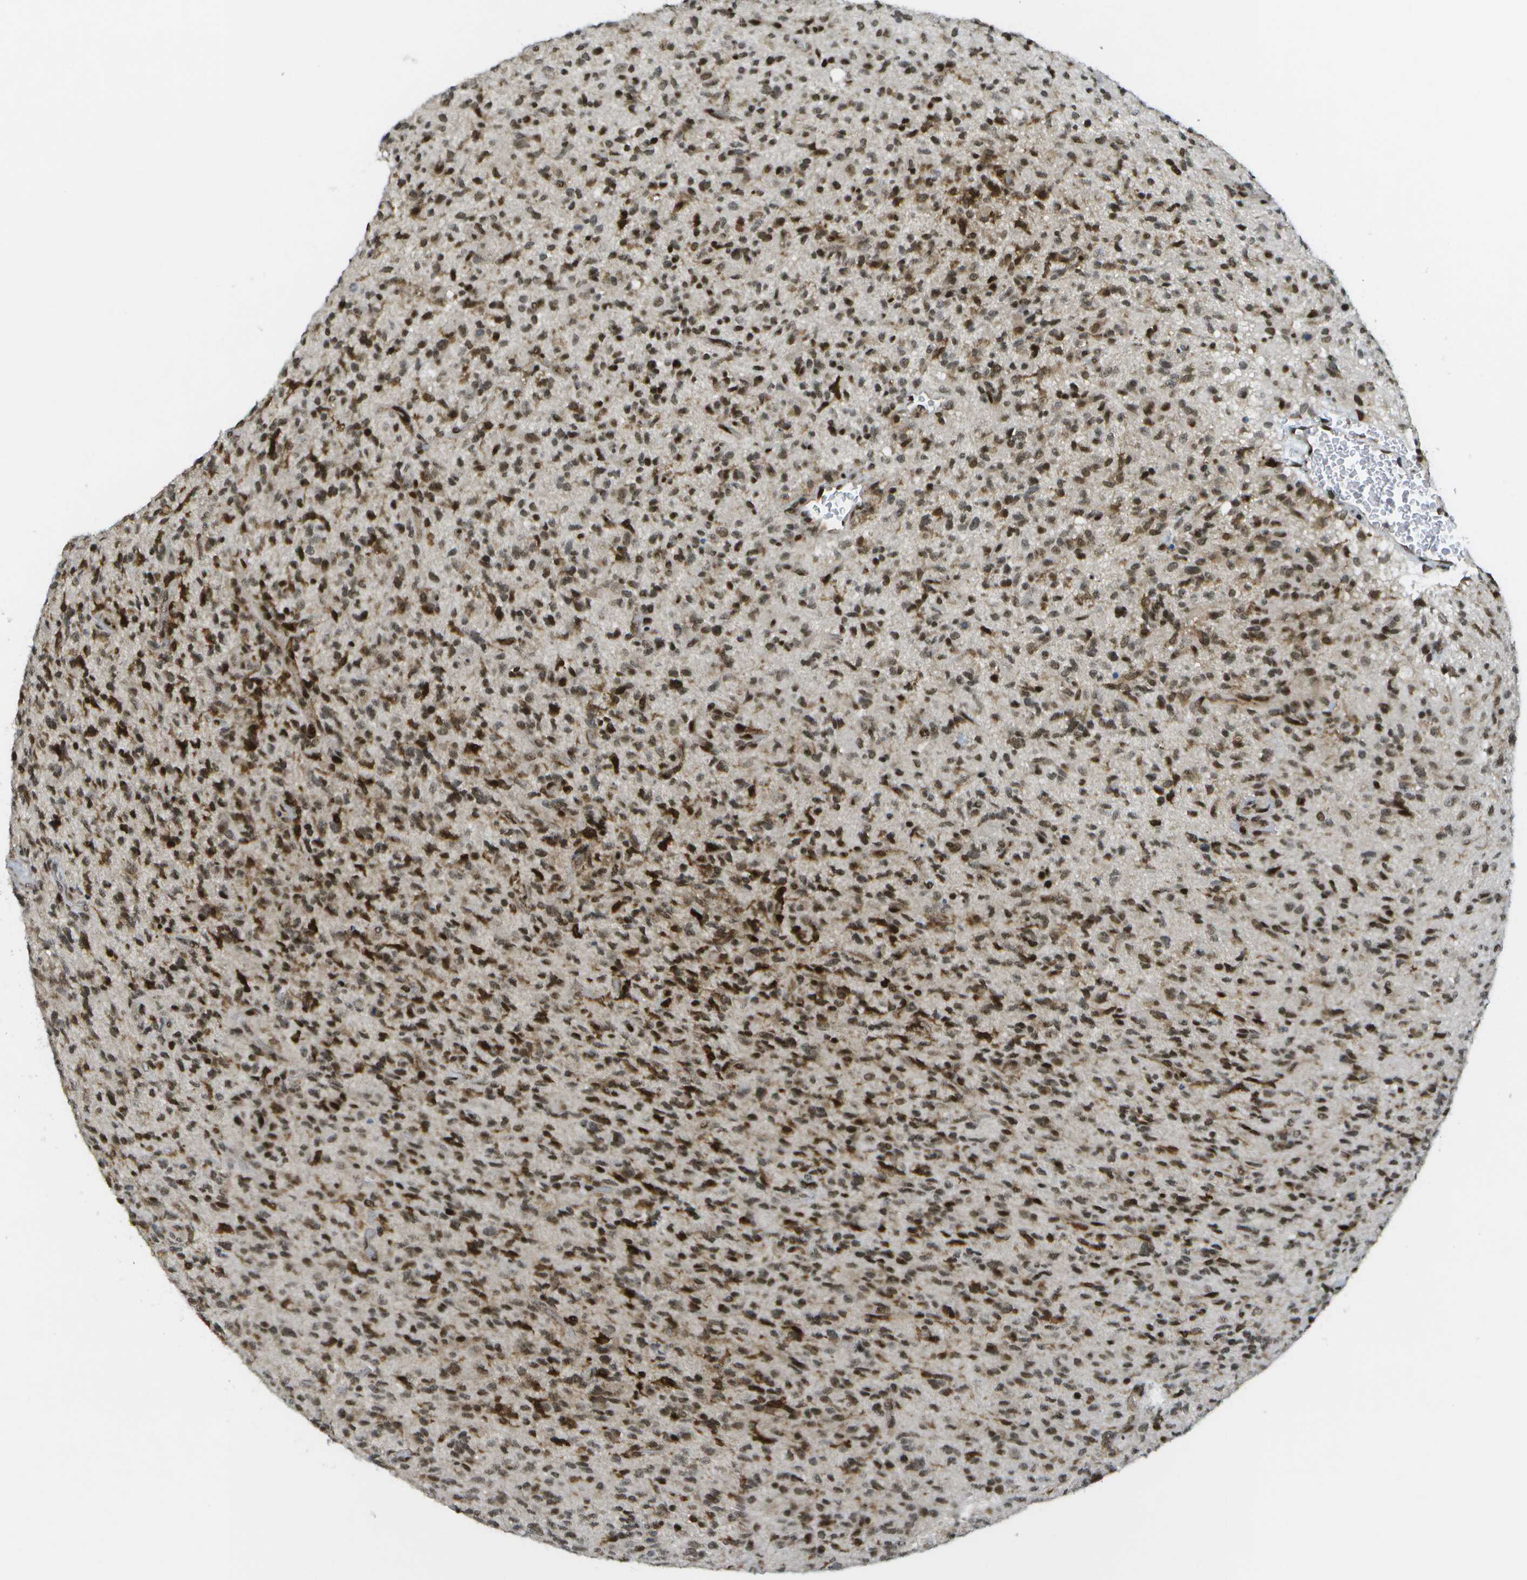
{"staining": {"intensity": "strong", "quantity": ">75%", "location": "nuclear"}, "tissue": "glioma", "cell_type": "Tumor cells", "image_type": "cancer", "snomed": [{"axis": "morphology", "description": "Glioma, malignant, High grade"}, {"axis": "topography", "description": "Brain"}], "caption": "Brown immunohistochemical staining in human glioma shows strong nuclear positivity in about >75% of tumor cells.", "gene": "IRF7", "patient": {"sex": "male", "age": 71}}